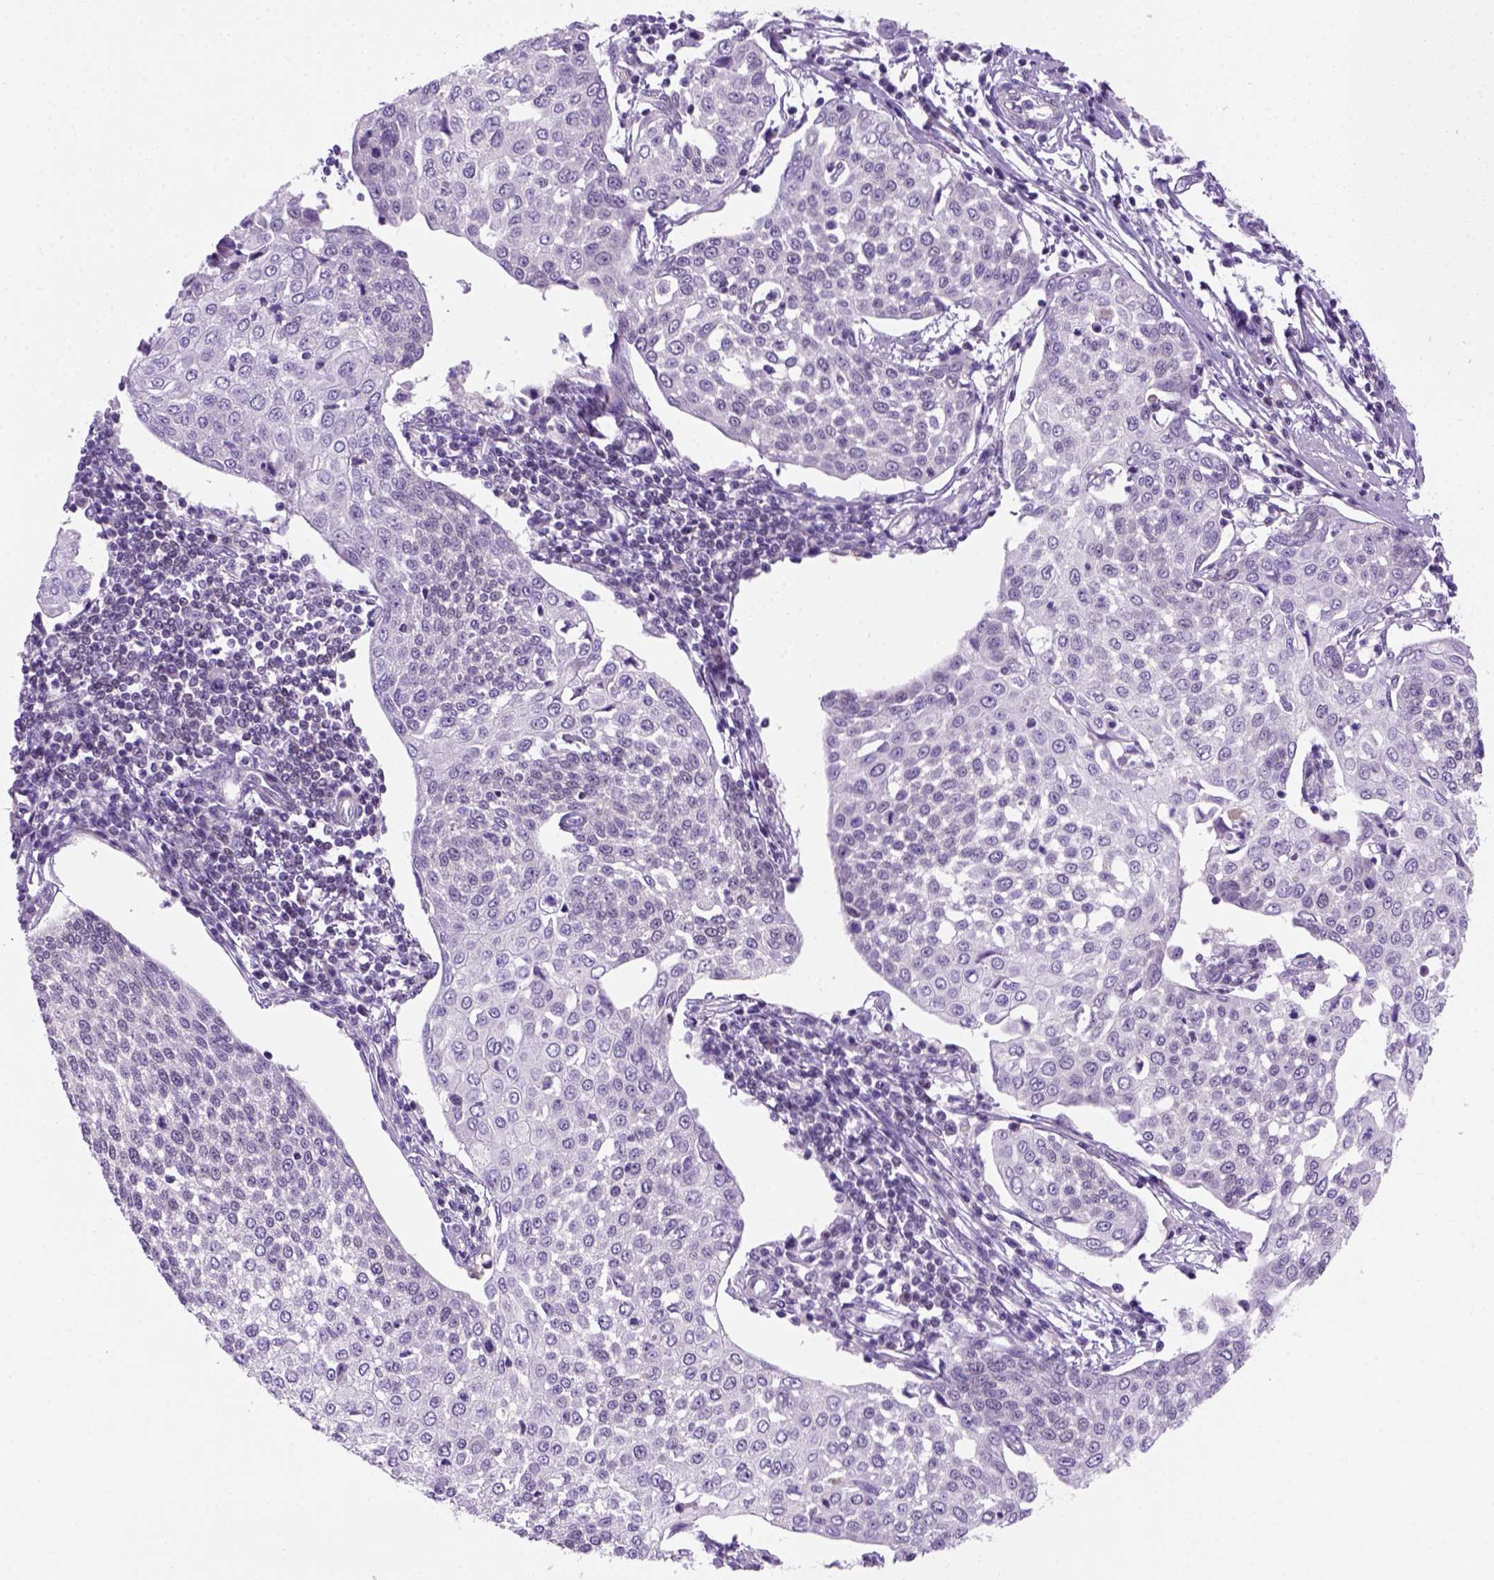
{"staining": {"intensity": "negative", "quantity": "none", "location": "none"}, "tissue": "cervical cancer", "cell_type": "Tumor cells", "image_type": "cancer", "snomed": [{"axis": "morphology", "description": "Squamous cell carcinoma, NOS"}, {"axis": "topography", "description": "Cervix"}], "caption": "Immunohistochemistry of human cervical squamous cell carcinoma reveals no positivity in tumor cells. (IHC, brightfield microscopy, high magnification).", "gene": "MGMT", "patient": {"sex": "female", "age": 34}}